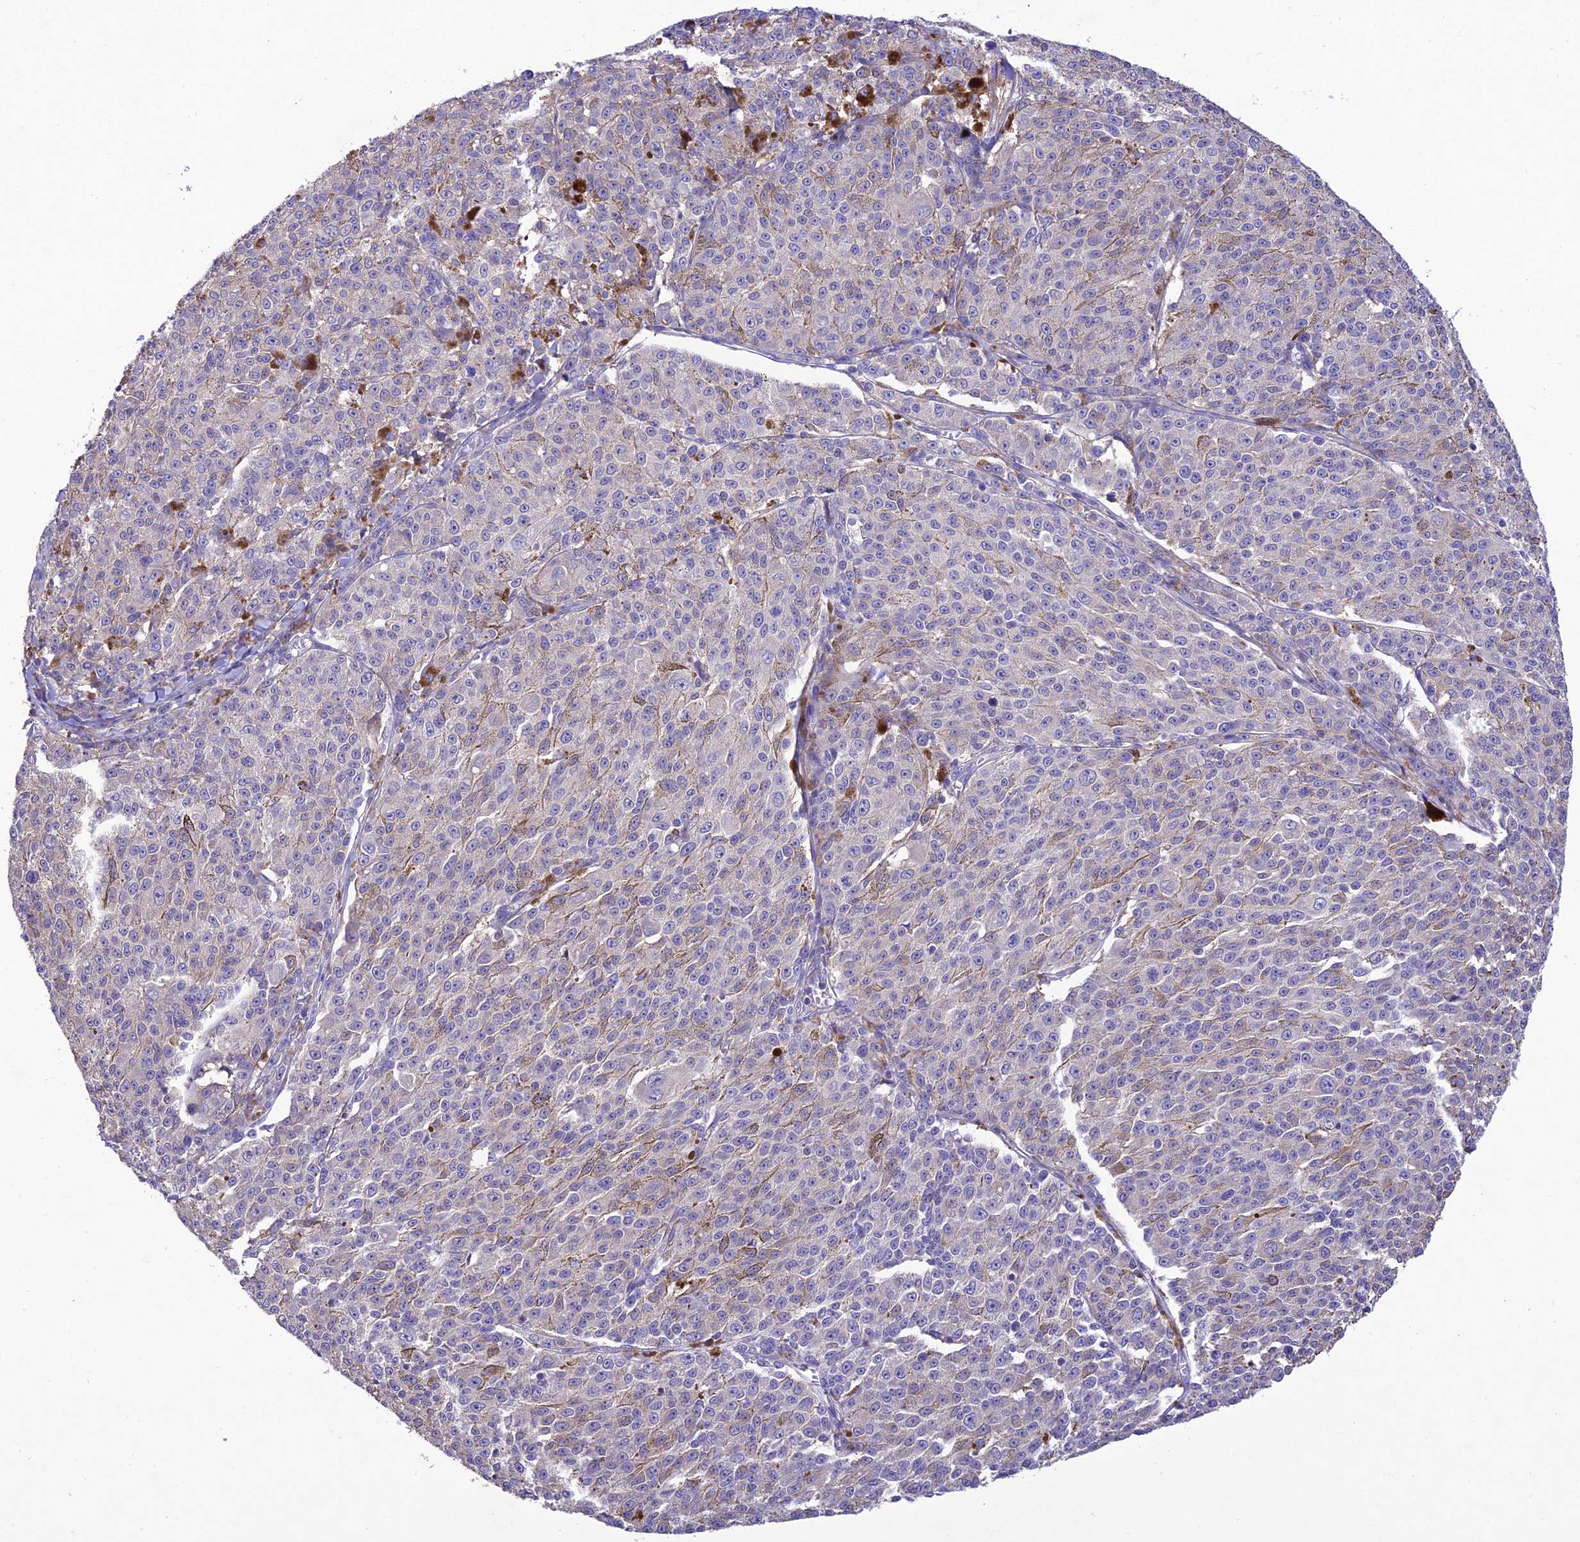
{"staining": {"intensity": "negative", "quantity": "none", "location": "none"}, "tissue": "melanoma", "cell_type": "Tumor cells", "image_type": "cancer", "snomed": [{"axis": "morphology", "description": "Malignant melanoma, NOS"}, {"axis": "topography", "description": "Skin"}], "caption": "Tumor cells show no significant expression in melanoma. (Brightfield microscopy of DAB (3,3'-diaminobenzidine) IHC at high magnification).", "gene": "SNX24", "patient": {"sex": "female", "age": 52}}